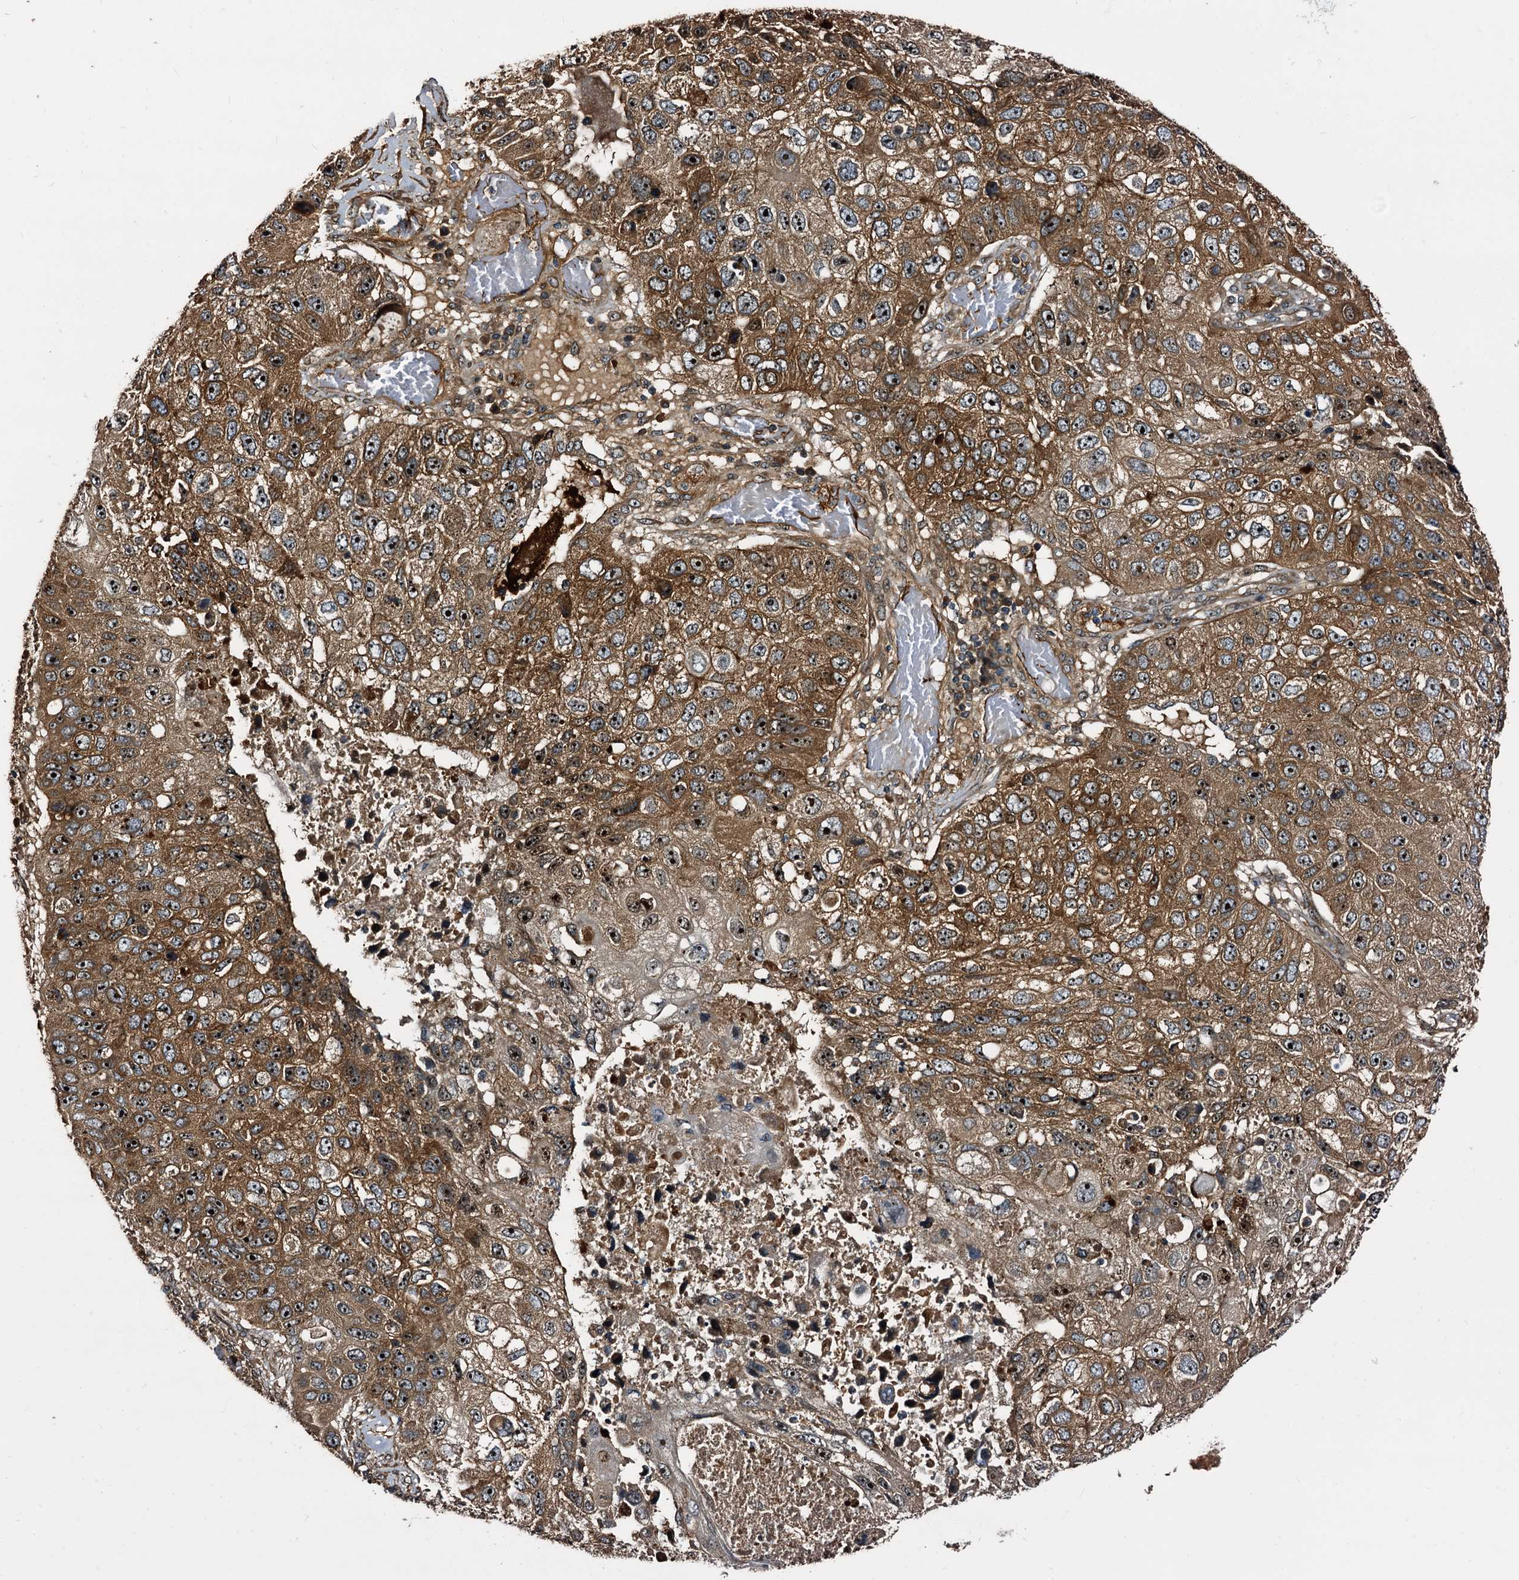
{"staining": {"intensity": "moderate", "quantity": ">75%", "location": "cytoplasmic/membranous,nuclear"}, "tissue": "lung cancer", "cell_type": "Tumor cells", "image_type": "cancer", "snomed": [{"axis": "morphology", "description": "Squamous cell carcinoma, NOS"}, {"axis": "topography", "description": "Lung"}], "caption": "Lung squamous cell carcinoma stained with a brown dye demonstrates moderate cytoplasmic/membranous and nuclear positive expression in approximately >75% of tumor cells.", "gene": "PEX5", "patient": {"sex": "male", "age": 61}}